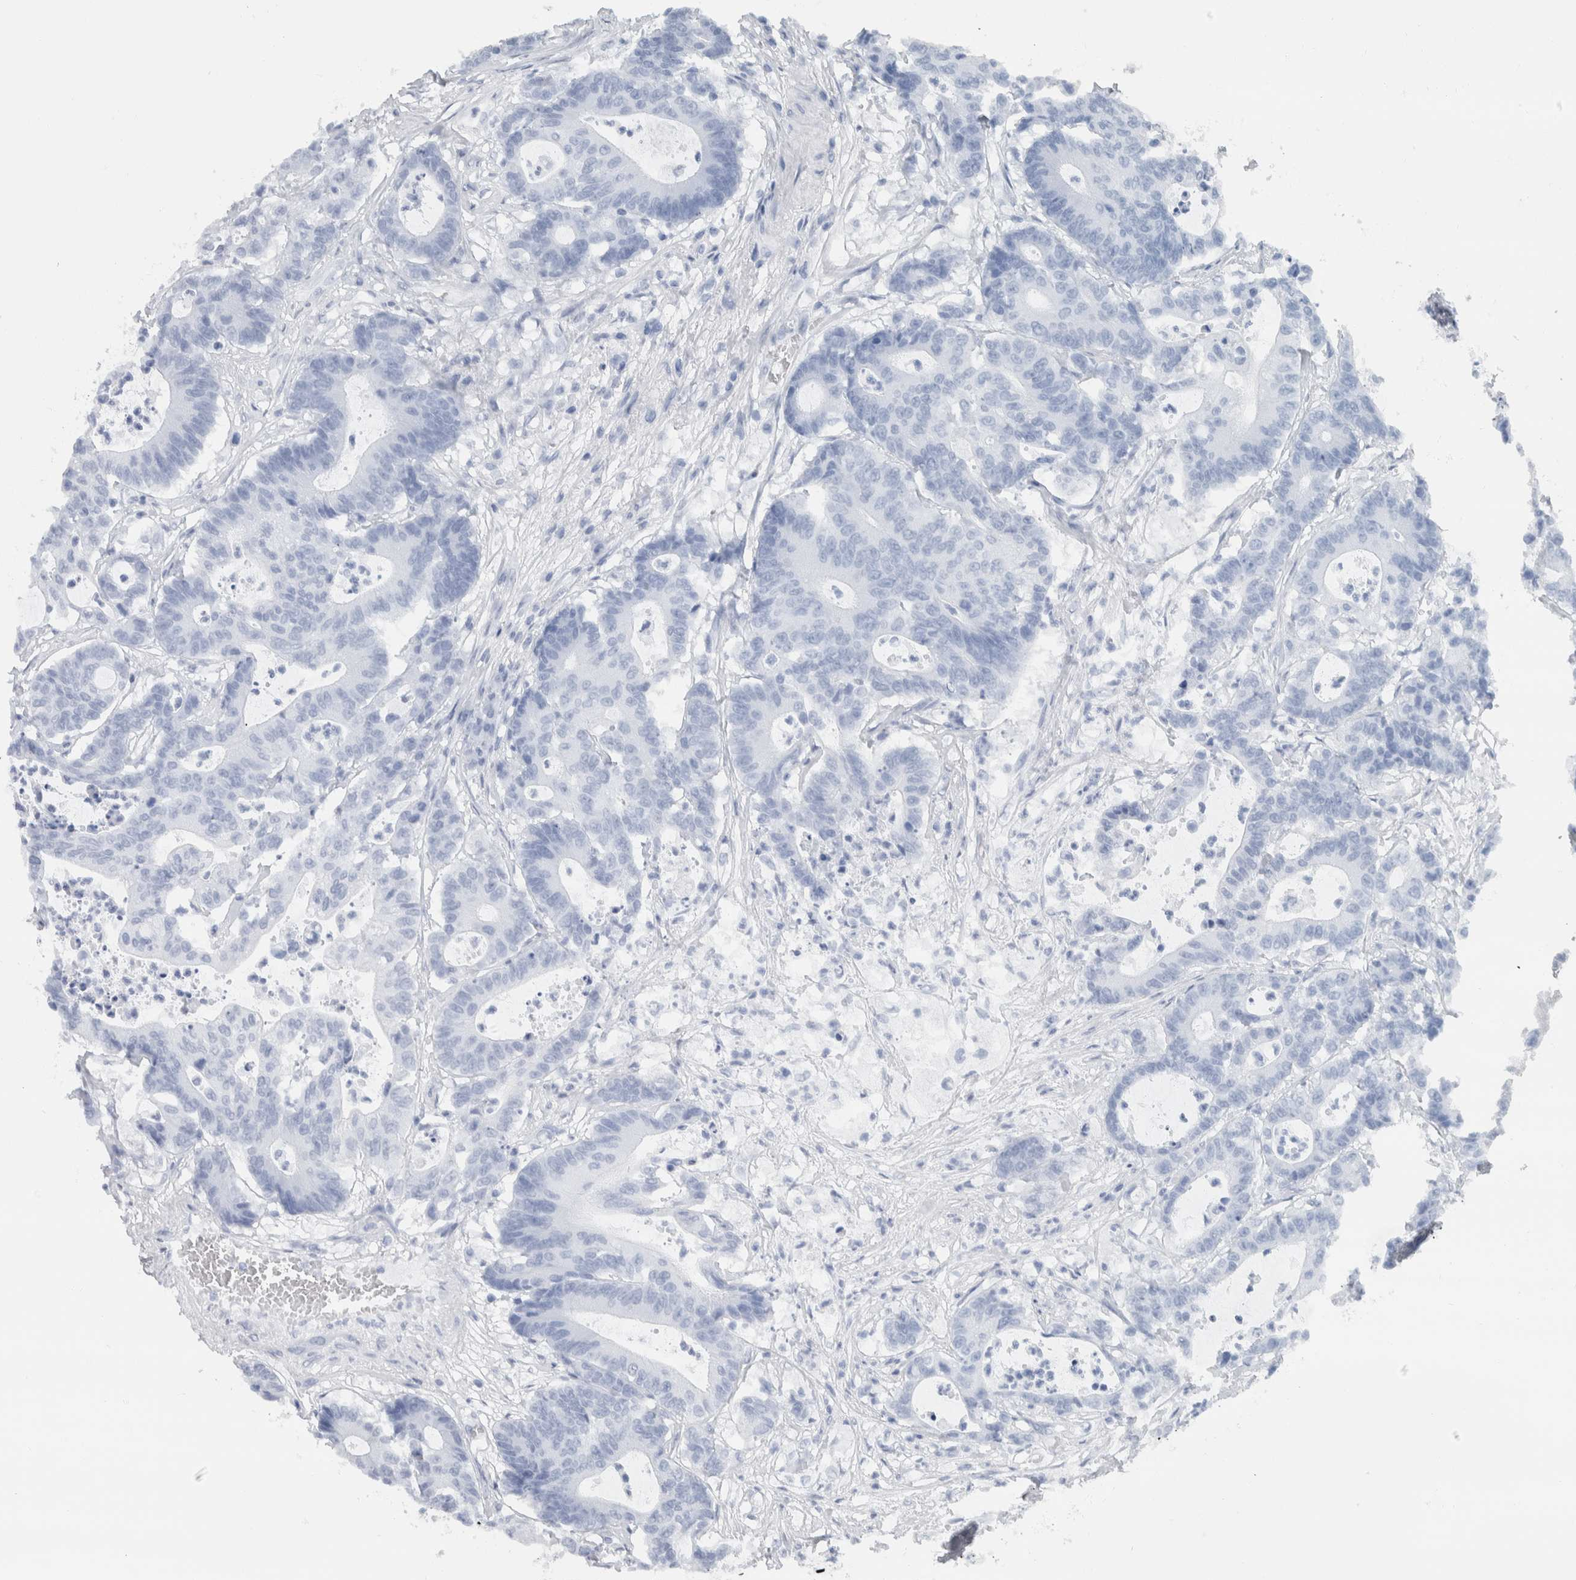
{"staining": {"intensity": "negative", "quantity": "none", "location": "none"}, "tissue": "colorectal cancer", "cell_type": "Tumor cells", "image_type": "cancer", "snomed": [{"axis": "morphology", "description": "Adenocarcinoma, NOS"}, {"axis": "topography", "description": "Colon"}], "caption": "Tumor cells are negative for protein expression in human colorectal cancer (adenocarcinoma).", "gene": "NEFM", "patient": {"sex": "female", "age": 84}}